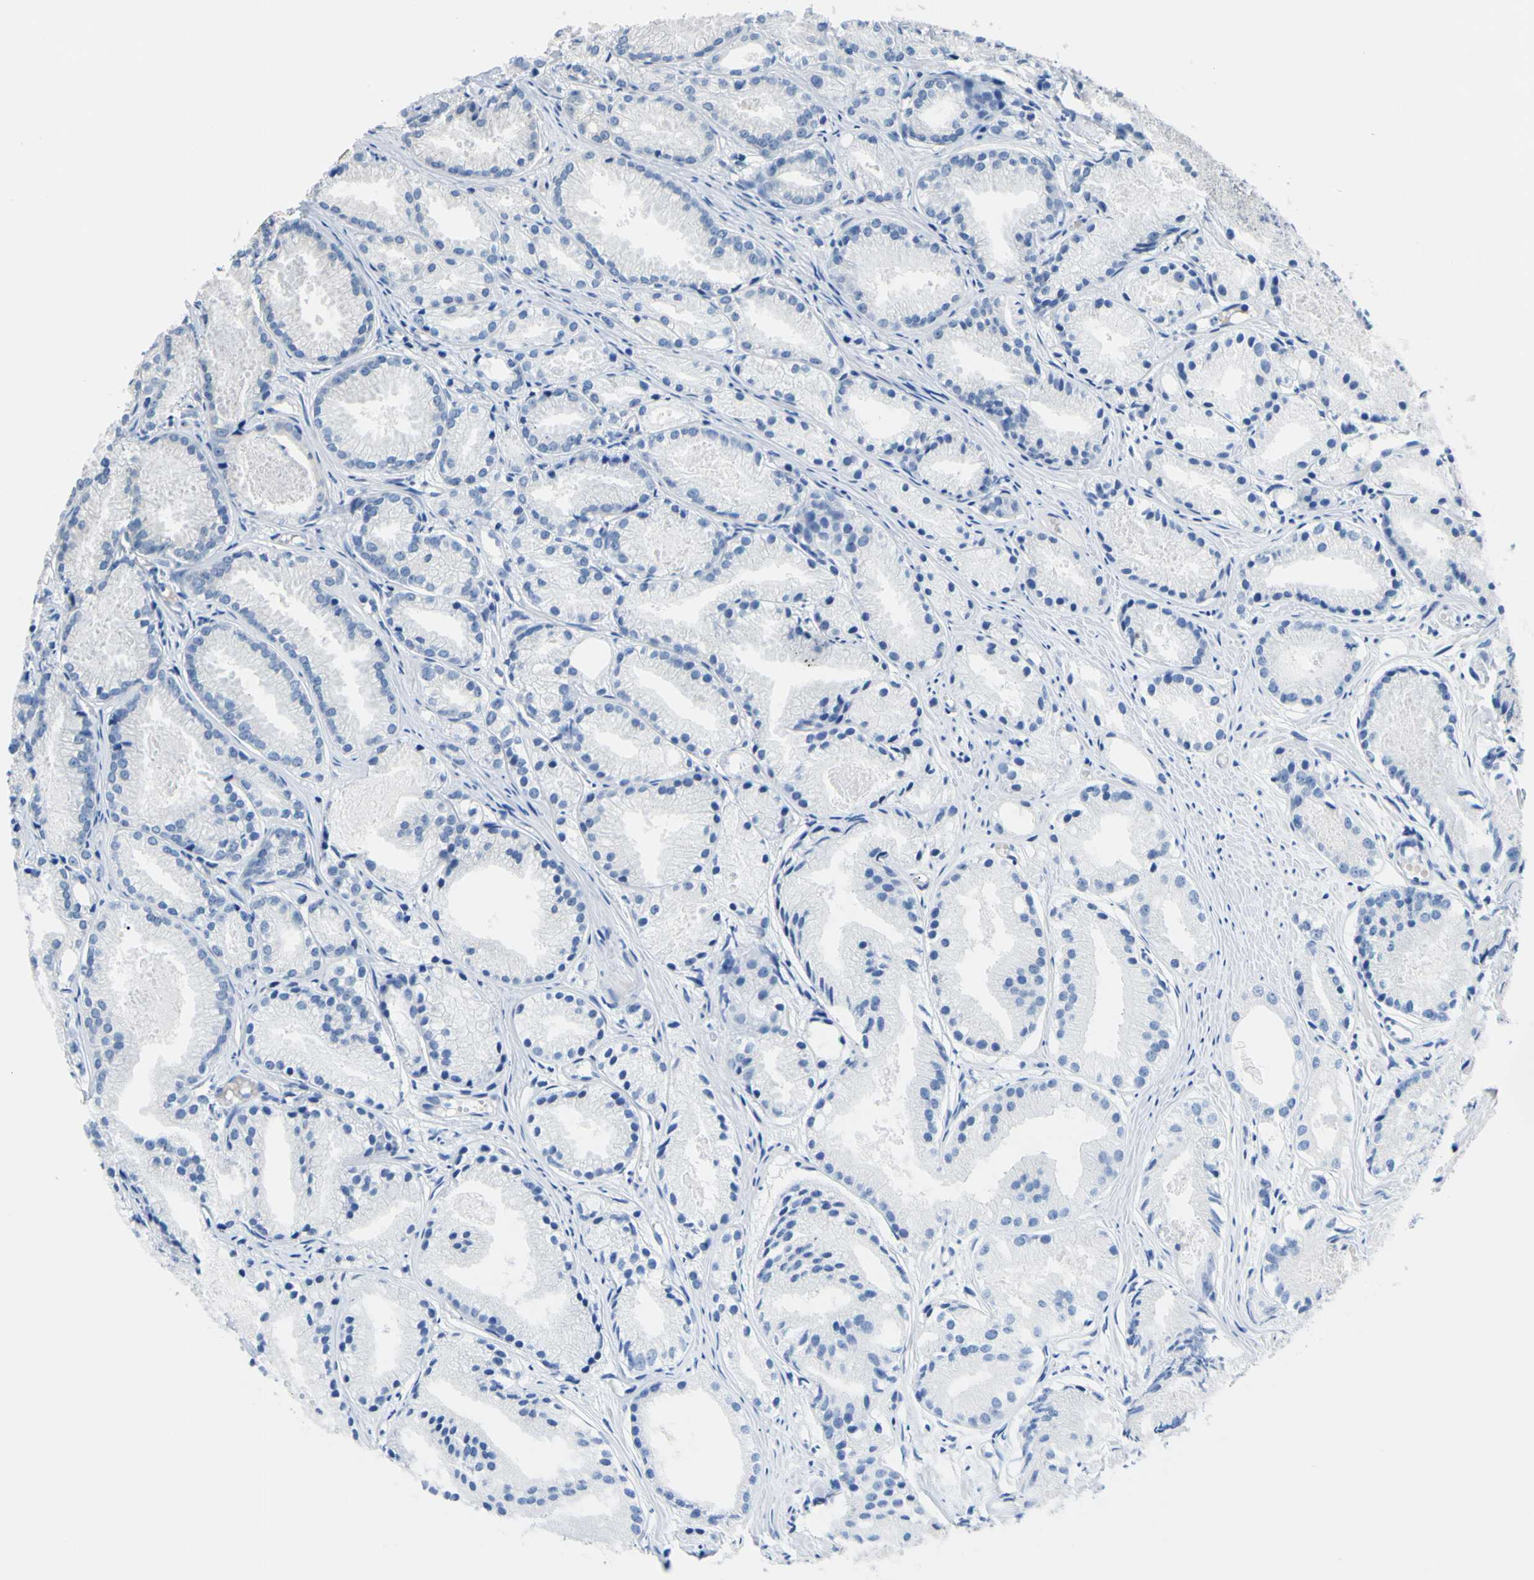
{"staining": {"intensity": "negative", "quantity": "none", "location": "none"}, "tissue": "prostate cancer", "cell_type": "Tumor cells", "image_type": "cancer", "snomed": [{"axis": "morphology", "description": "Adenocarcinoma, Low grade"}, {"axis": "topography", "description": "Prostate"}], "caption": "A histopathology image of human prostate cancer (adenocarcinoma (low-grade)) is negative for staining in tumor cells.", "gene": "RARS1", "patient": {"sex": "male", "age": 72}}